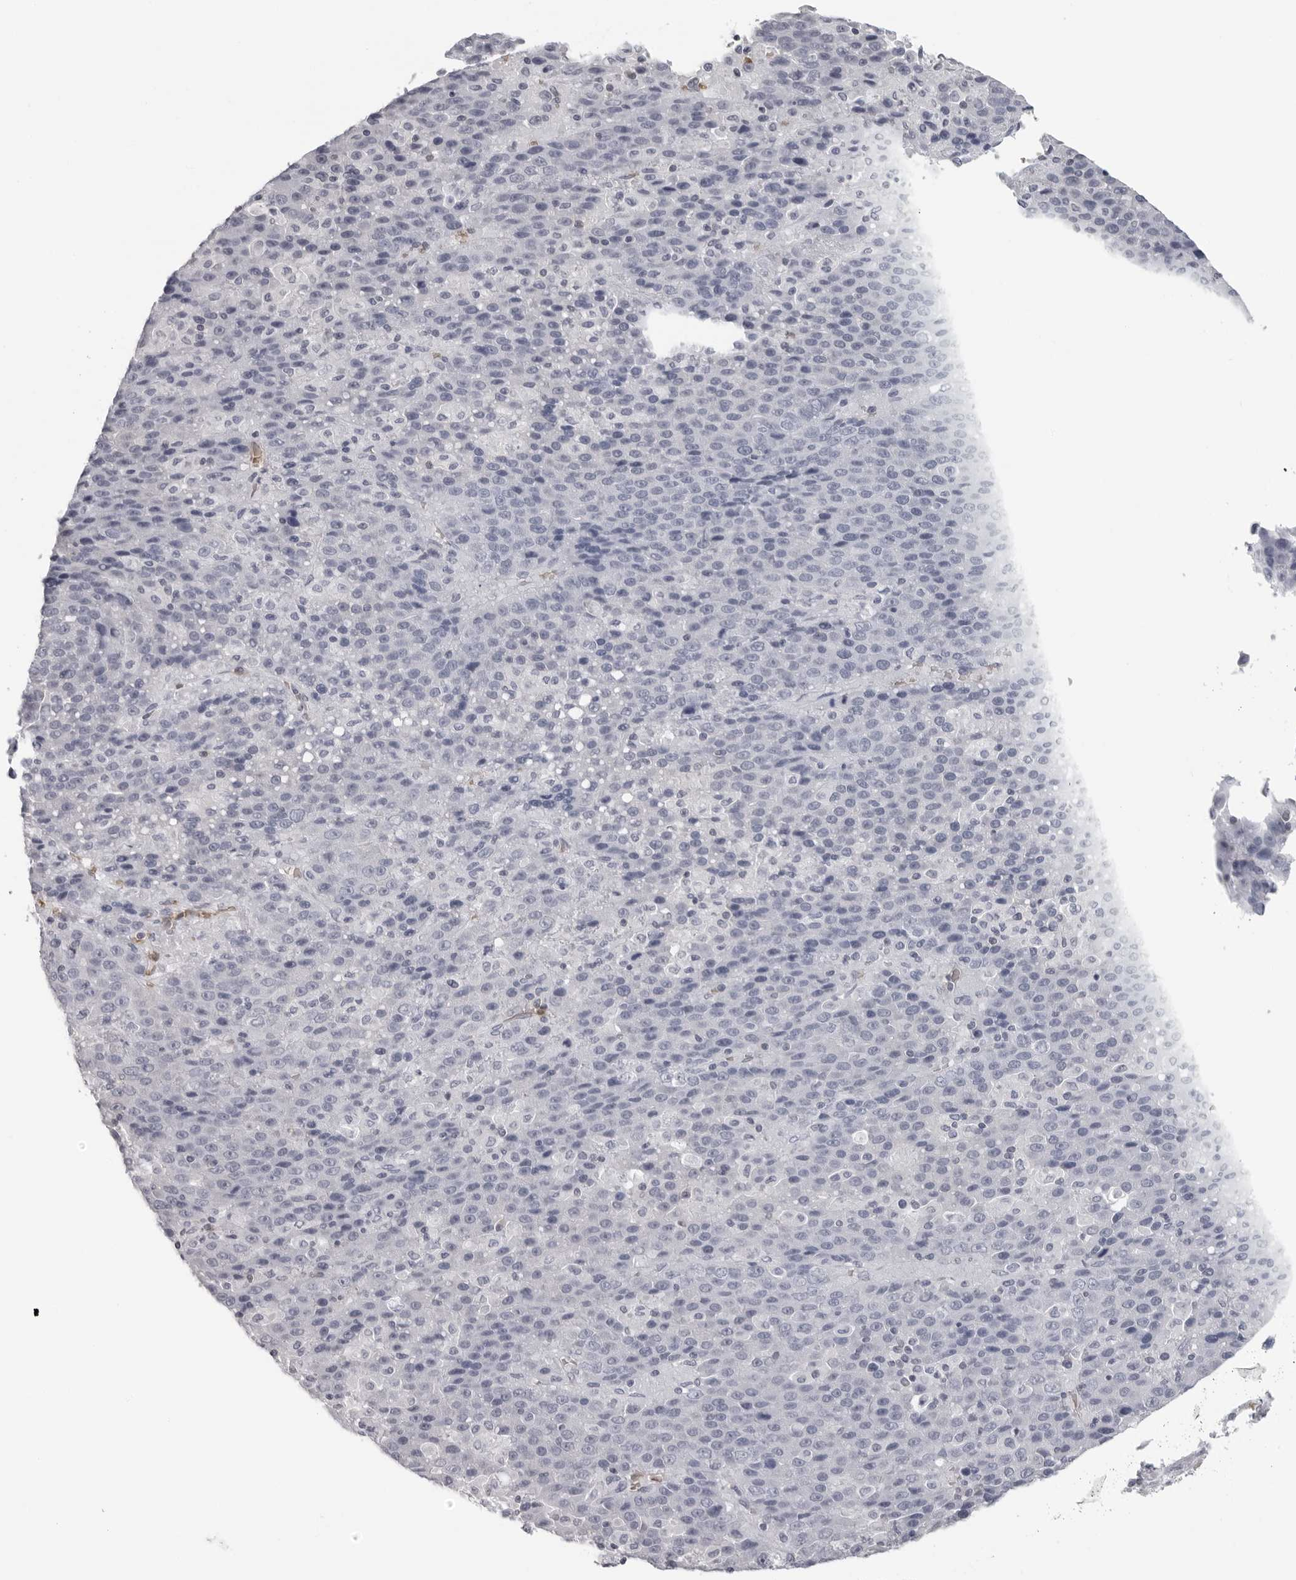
{"staining": {"intensity": "negative", "quantity": "none", "location": "none"}, "tissue": "liver cancer", "cell_type": "Tumor cells", "image_type": "cancer", "snomed": [{"axis": "morphology", "description": "Carcinoma, Hepatocellular, NOS"}, {"axis": "topography", "description": "Liver"}], "caption": "There is no significant staining in tumor cells of hepatocellular carcinoma (liver). (Brightfield microscopy of DAB (3,3'-diaminobenzidine) immunohistochemistry at high magnification).", "gene": "EPB41", "patient": {"sex": "female", "age": 53}}